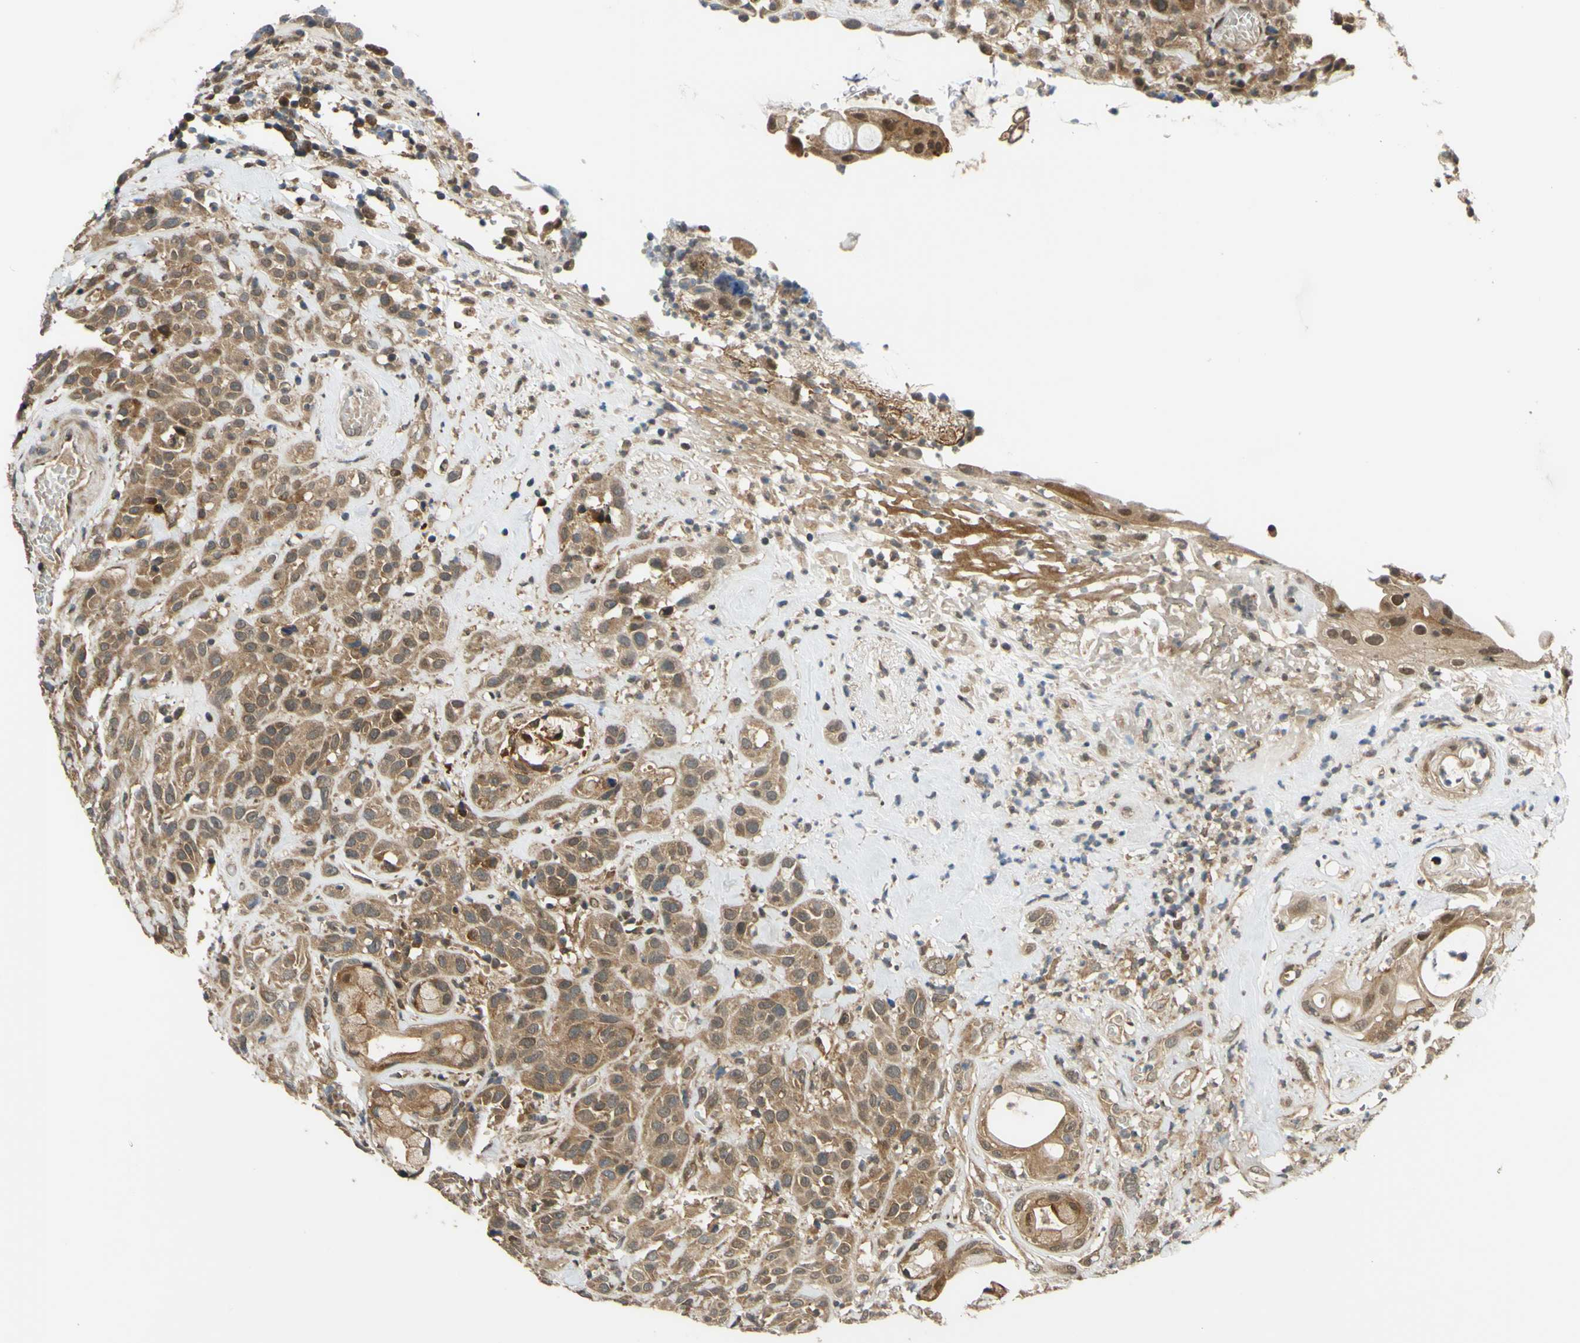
{"staining": {"intensity": "moderate", "quantity": ">75%", "location": "cytoplasmic/membranous"}, "tissue": "head and neck cancer", "cell_type": "Tumor cells", "image_type": "cancer", "snomed": [{"axis": "morphology", "description": "Squamous cell carcinoma, NOS"}, {"axis": "topography", "description": "Head-Neck"}], "caption": "Protein analysis of squamous cell carcinoma (head and neck) tissue reveals moderate cytoplasmic/membranous expression in about >75% of tumor cells. The staining was performed using DAB, with brown indicating positive protein expression. Nuclei are stained blue with hematoxylin.", "gene": "ABCC8", "patient": {"sex": "male", "age": 62}}